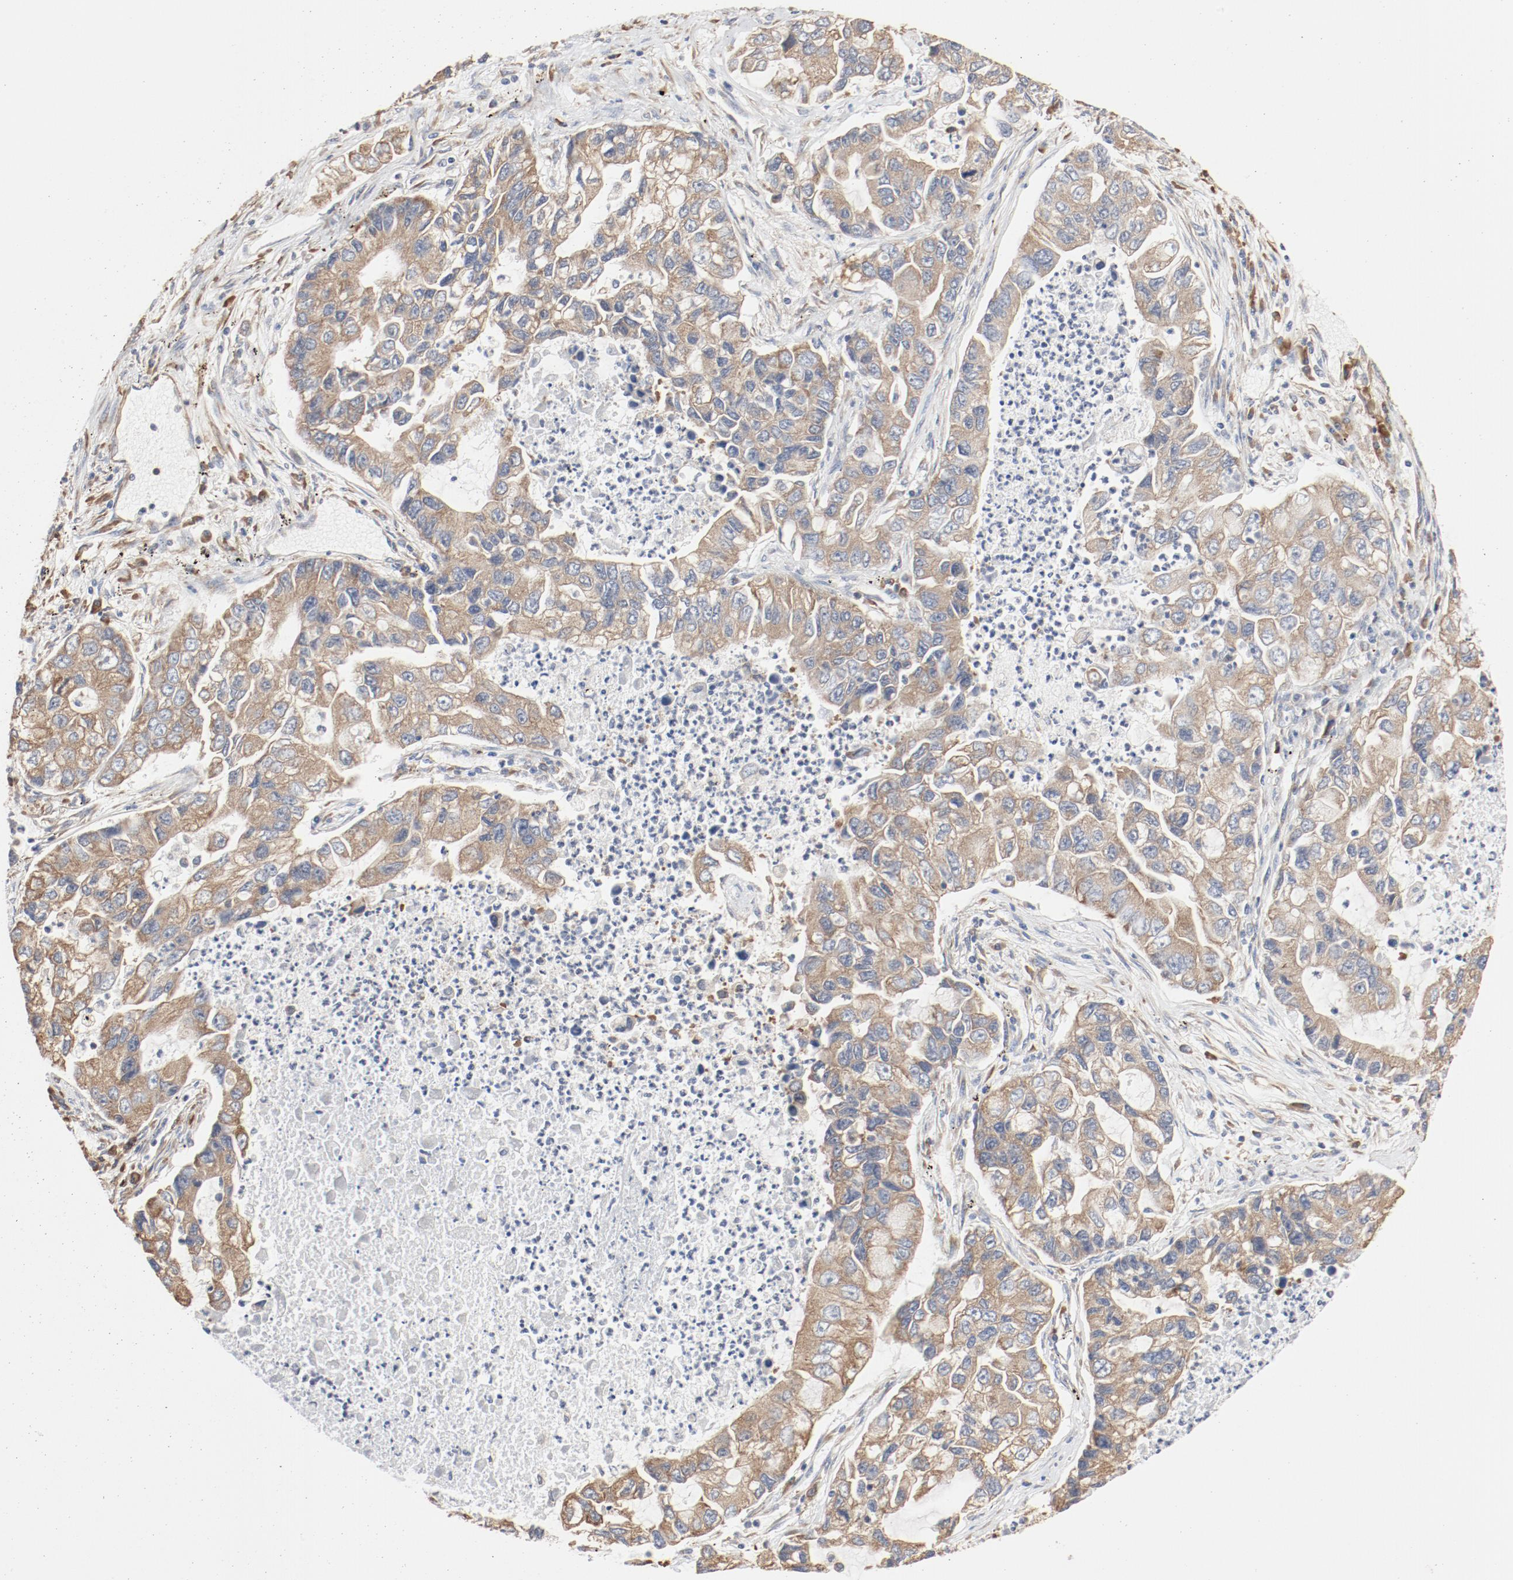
{"staining": {"intensity": "moderate", "quantity": ">75%", "location": "cytoplasmic/membranous"}, "tissue": "lung cancer", "cell_type": "Tumor cells", "image_type": "cancer", "snomed": [{"axis": "morphology", "description": "Adenocarcinoma, NOS"}, {"axis": "topography", "description": "Lung"}], "caption": "This micrograph displays immunohistochemistry staining of lung cancer, with medium moderate cytoplasmic/membranous expression in approximately >75% of tumor cells.", "gene": "RPS6", "patient": {"sex": "female", "age": 51}}